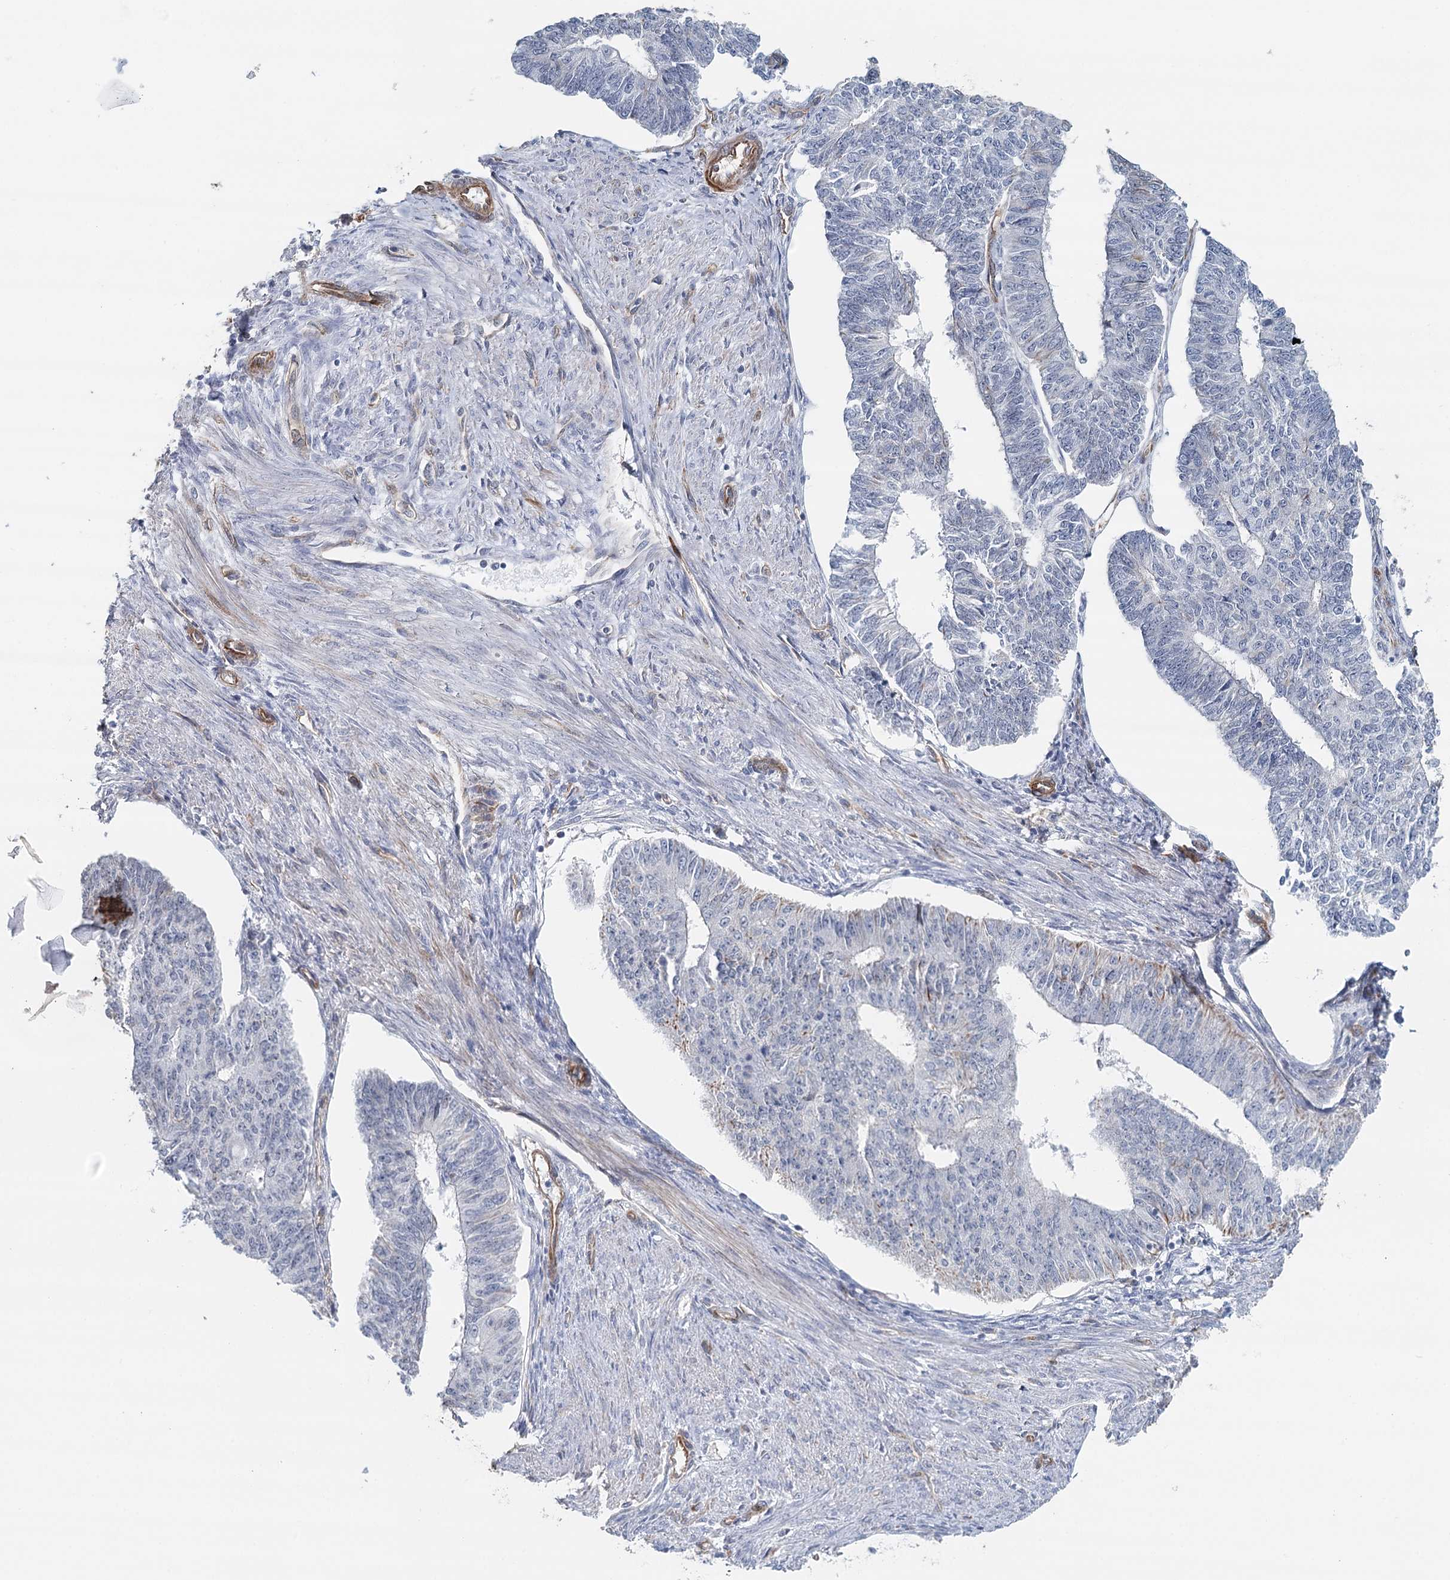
{"staining": {"intensity": "negative", "quantity": "none", "location": "none"}, "tissue": "endometrial cancer", "cell_type": "Tumor cells", "image_type": "cancer", "snomed": [{"axis": "morphology", "description": "Adenocarcinoma, NOS"}, {"axis": "topography", "description": "Endometrium"}], "caption": "Protein analysis of endometrial cancer reveals no significant positivity in tumor cells.", "gene": "SYNPO", "patient": {"sex": "female", "age": 32}}